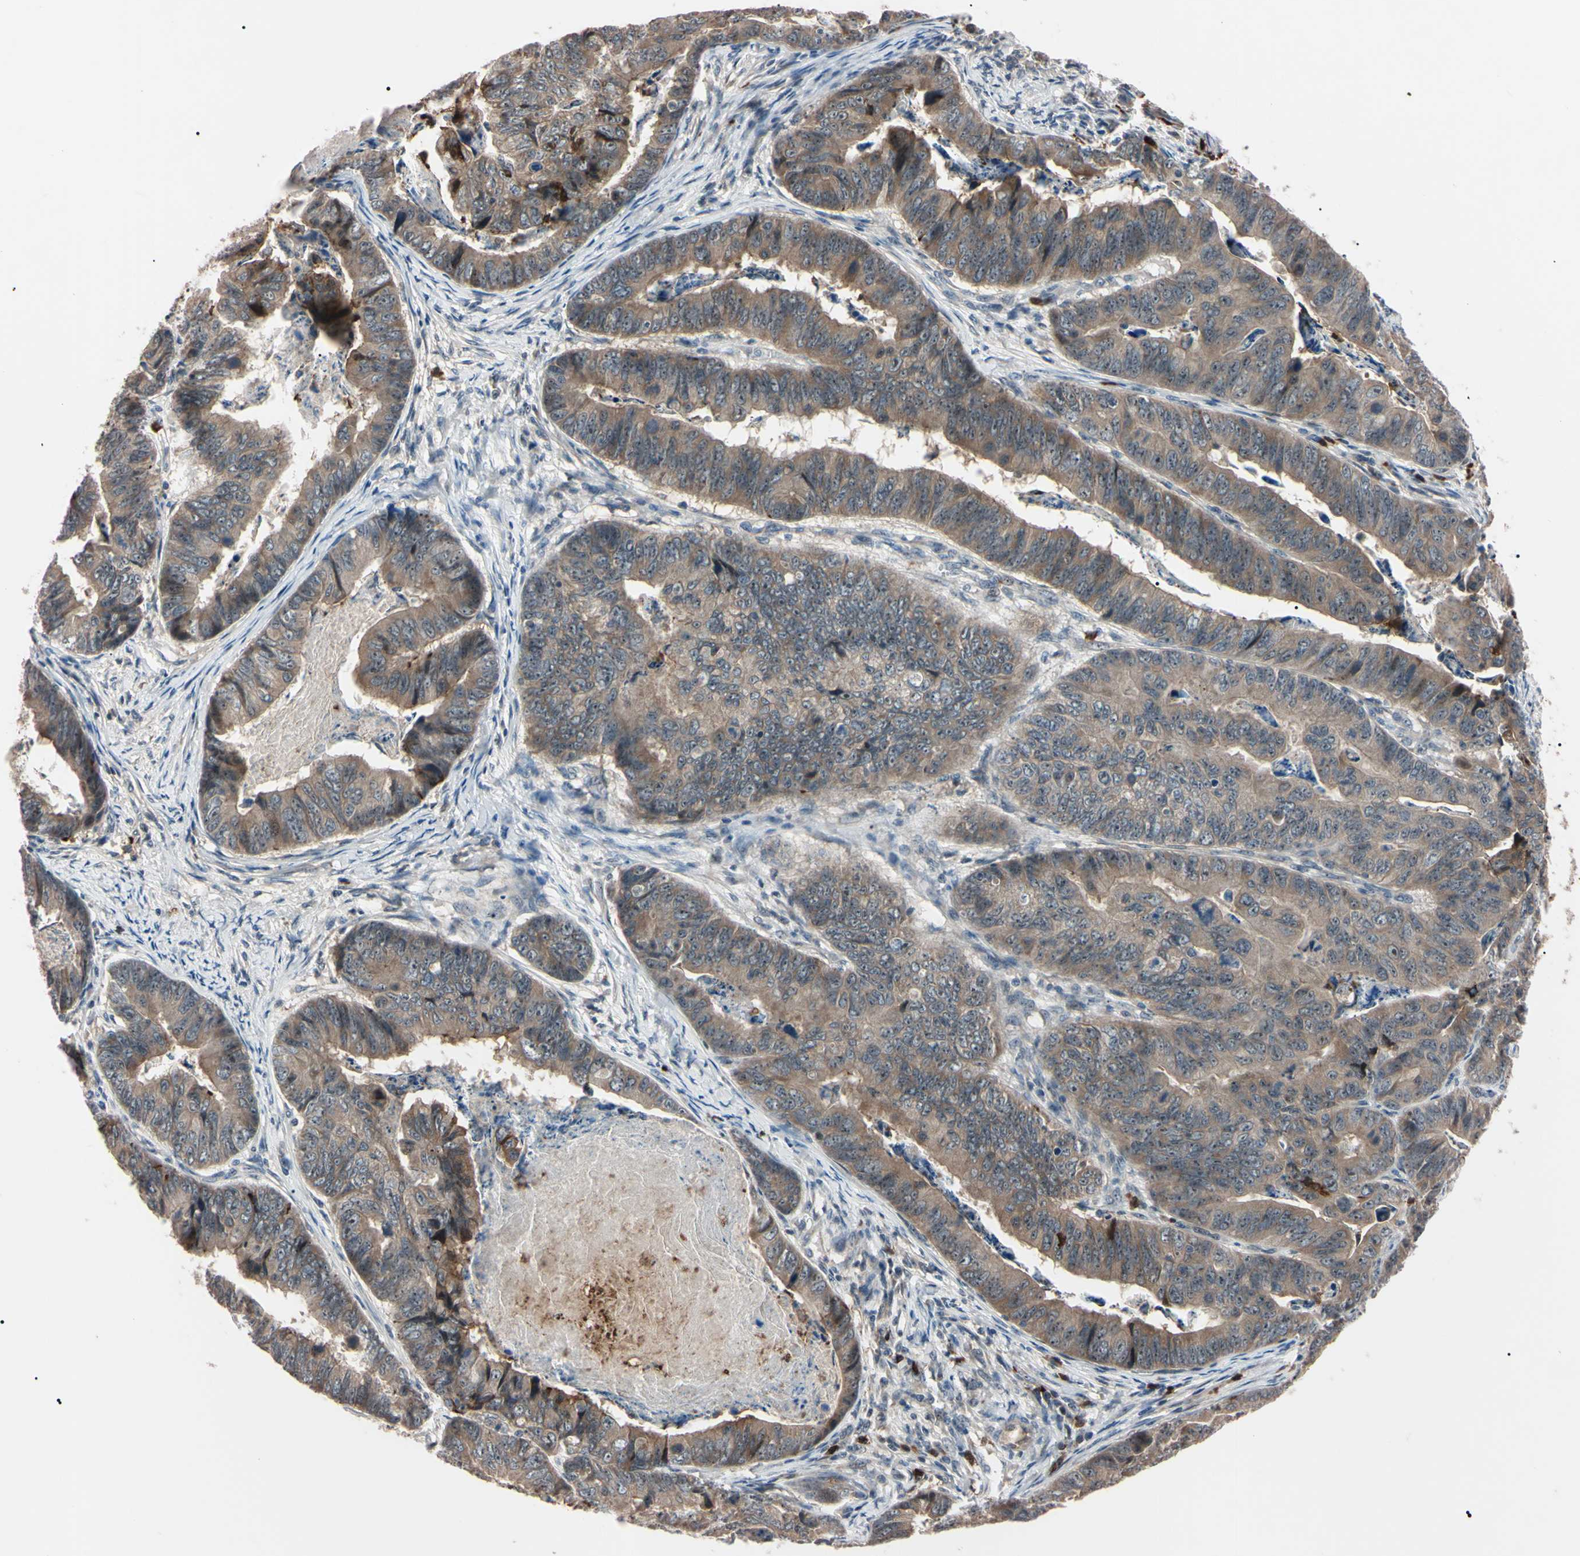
{"staining": {"intensity": "moderate", "quantity": ">75%", "location": "cytoplasmic/membranous"}, "tissue": "stomach cancer", "cell_type": "Tumor cells", "image_type": "cancer", "snomed": [{"axis": "morphology", "description": "Adenocarcinoma, NOS"}, {"axis": "topography", "description": "Stomach, lower"}], "caption": "An IHC photomicrograph of neoplastic tissue is shown. Protein staining in brown labels moderate cytoplasmic/membranous positivity in adenocarcinoma (stomach) within tumor cells. The staining is performed using DAB brown chromogen to label protein expression. The nuclei are counter-stained blue using hematoxylin.", "gene": "TRAF5", "patient": {"sex": "male", "age": 77}}